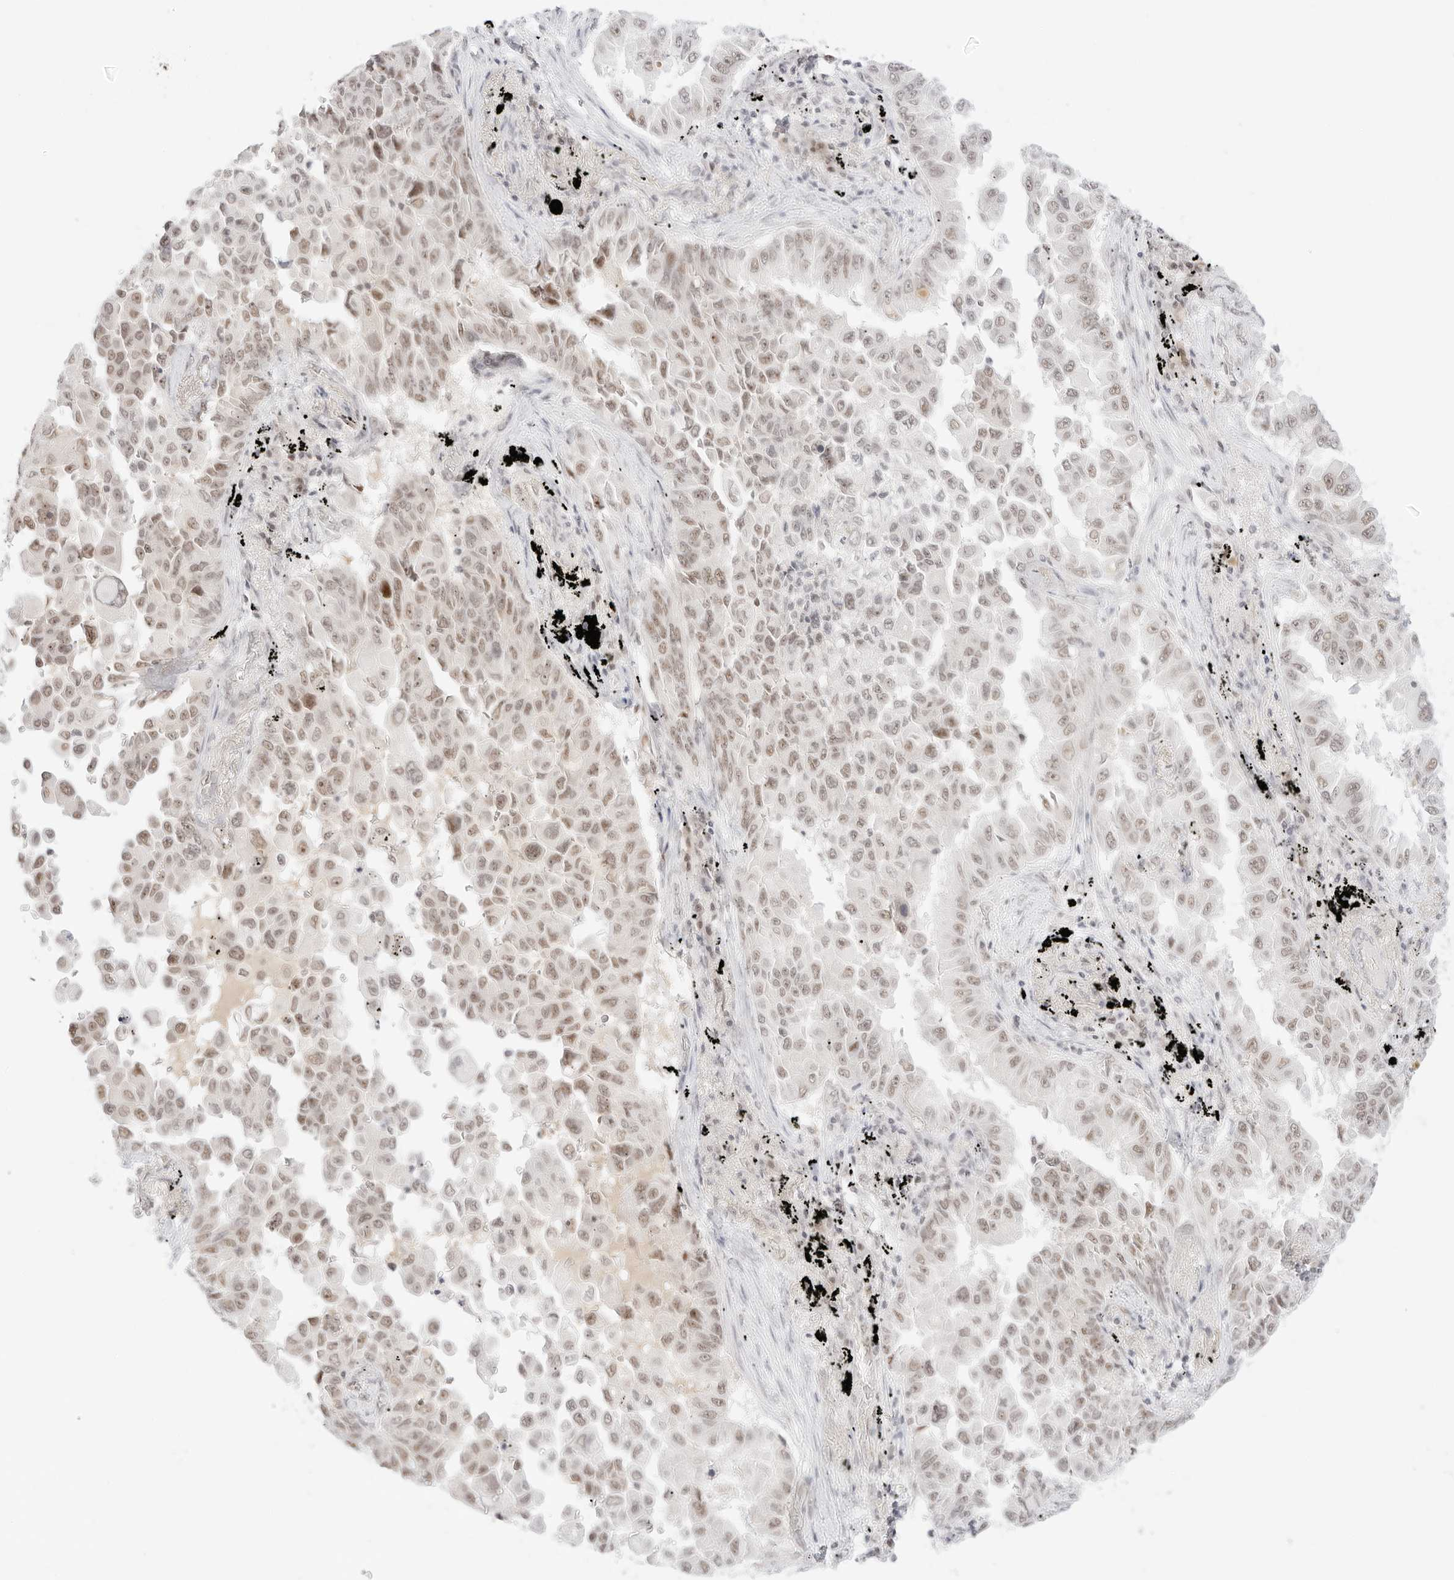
{"staining": {"intensity": "weak", "quantity": ">75%", "location": "nuclear"}, "tissue": "lung cancer", "cell_type": "Tumor cells", "image_type": "cancer", "snomed": [{"axis": "morphology", "description": "Adenocarcinoma, NOS"}, {"axis": "topography", "description": "Lung"}], "caption": "IHC micrograph of human lung adenocarcinoma stained for a protein (brown), which exhibits low levels of weak nuclear positivity in about >75% of tumor cells.", "gene": "ITGA6", "patient": {"sex": "female", "age": 67}}